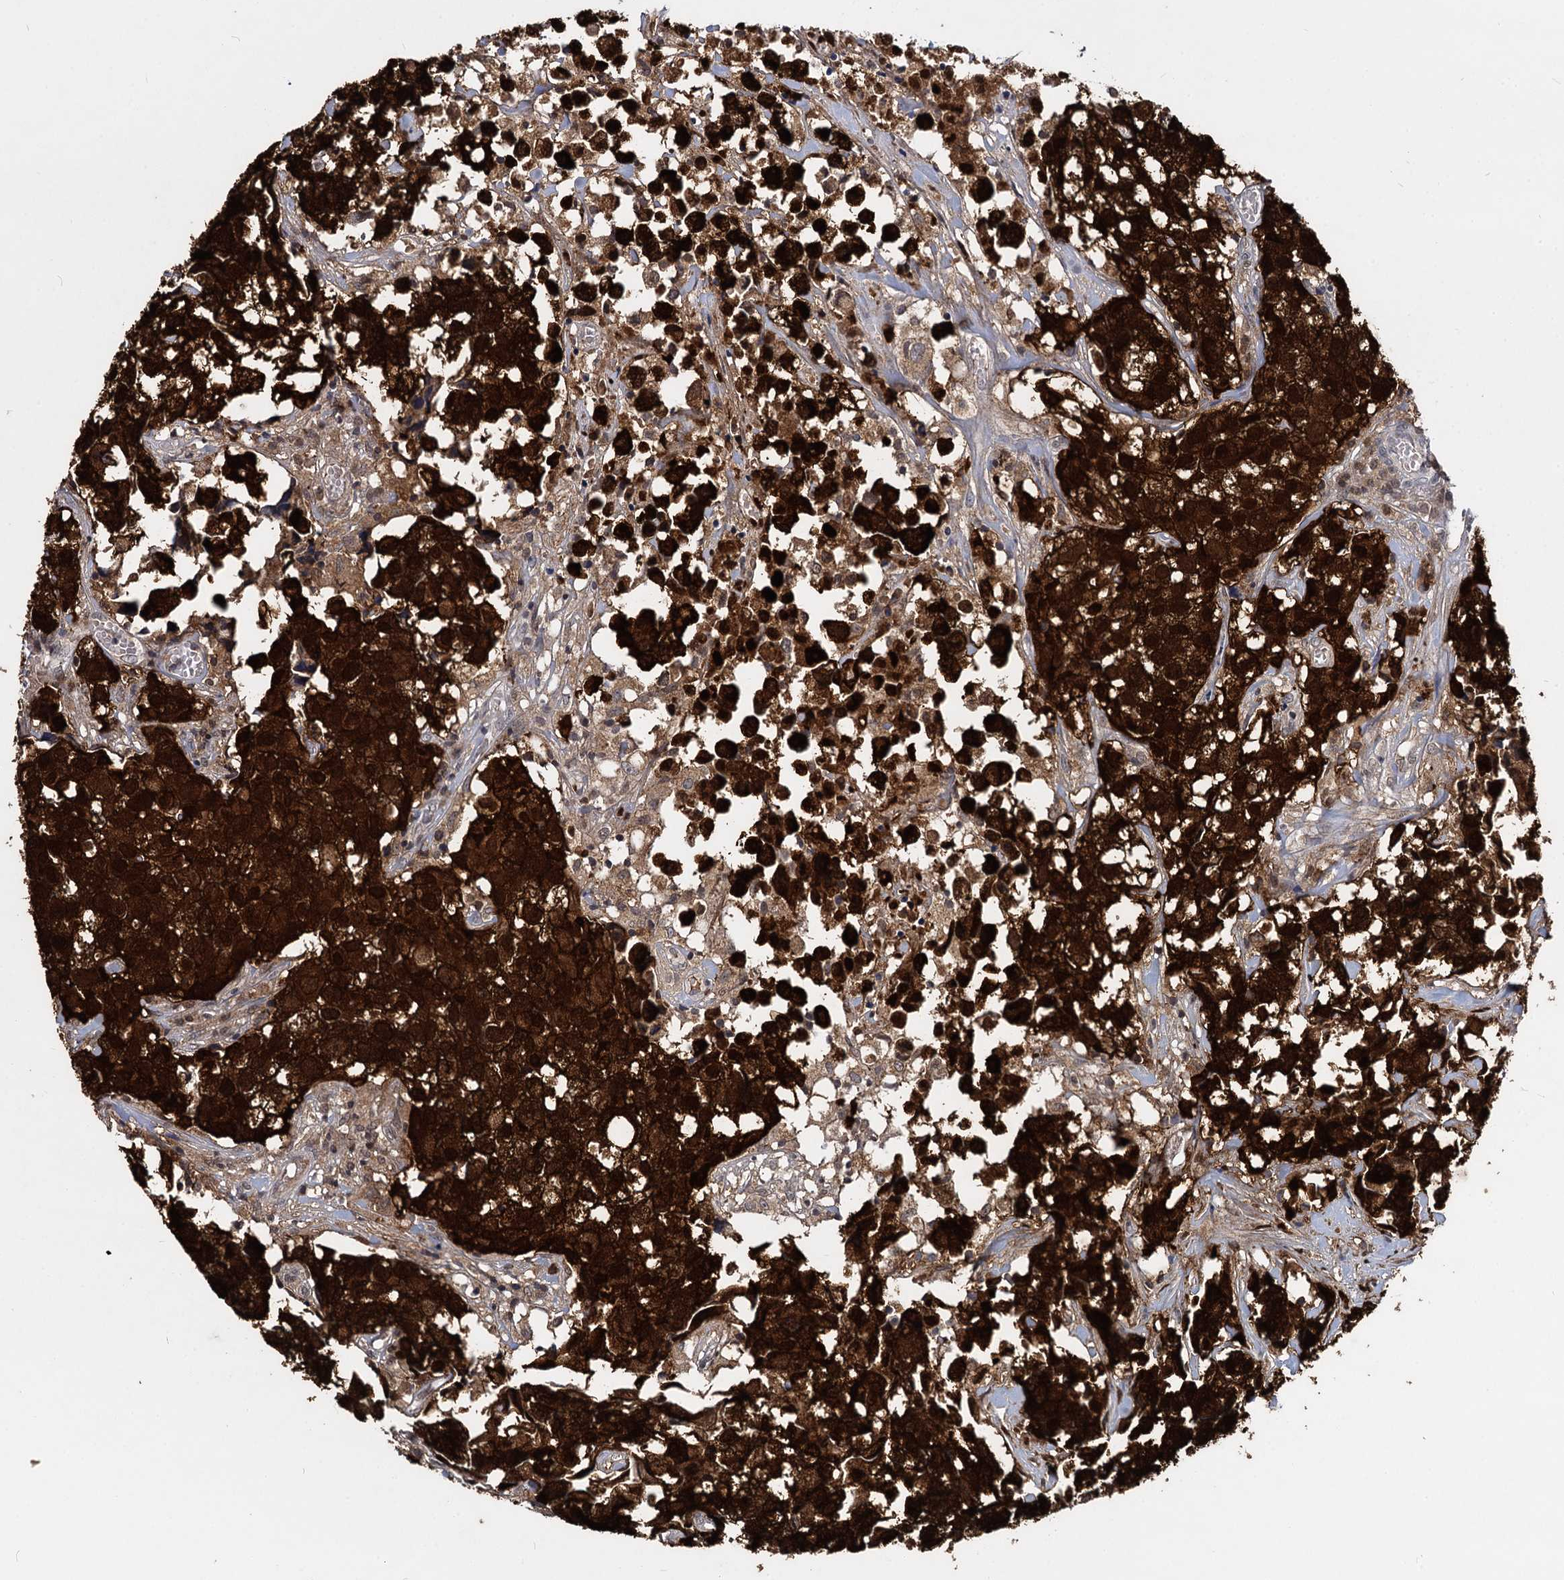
{"staining": {"intensity": "strong", "quantity": ">75%", "location": "cytoplasmic/membranous,nuclear"}, "tissue": "urothelial cancer", "cell_type": "Tumor cells", "image_type": "cancer", "snomed": [{"axis": "morphology", "description": "Urothelial carcinoma, High grade"}, {"axis": "topography", "description": "Urinary bladder"}], "caption": "Immunohistochemical staining of high-grade urothelial carcinoma demonstrates high levels of strong cytoplasmic/membranous and nuclear protein expression in about >75% of tumor cells. The protein is stained brown, and the nuclei are stained in blue (DAB (3,3'-diaminobenzidine) IHC with brightfield microscopy, high magnification).", "gene": "MAGEA4", "patient": {"sex": "female", "age": 75}}